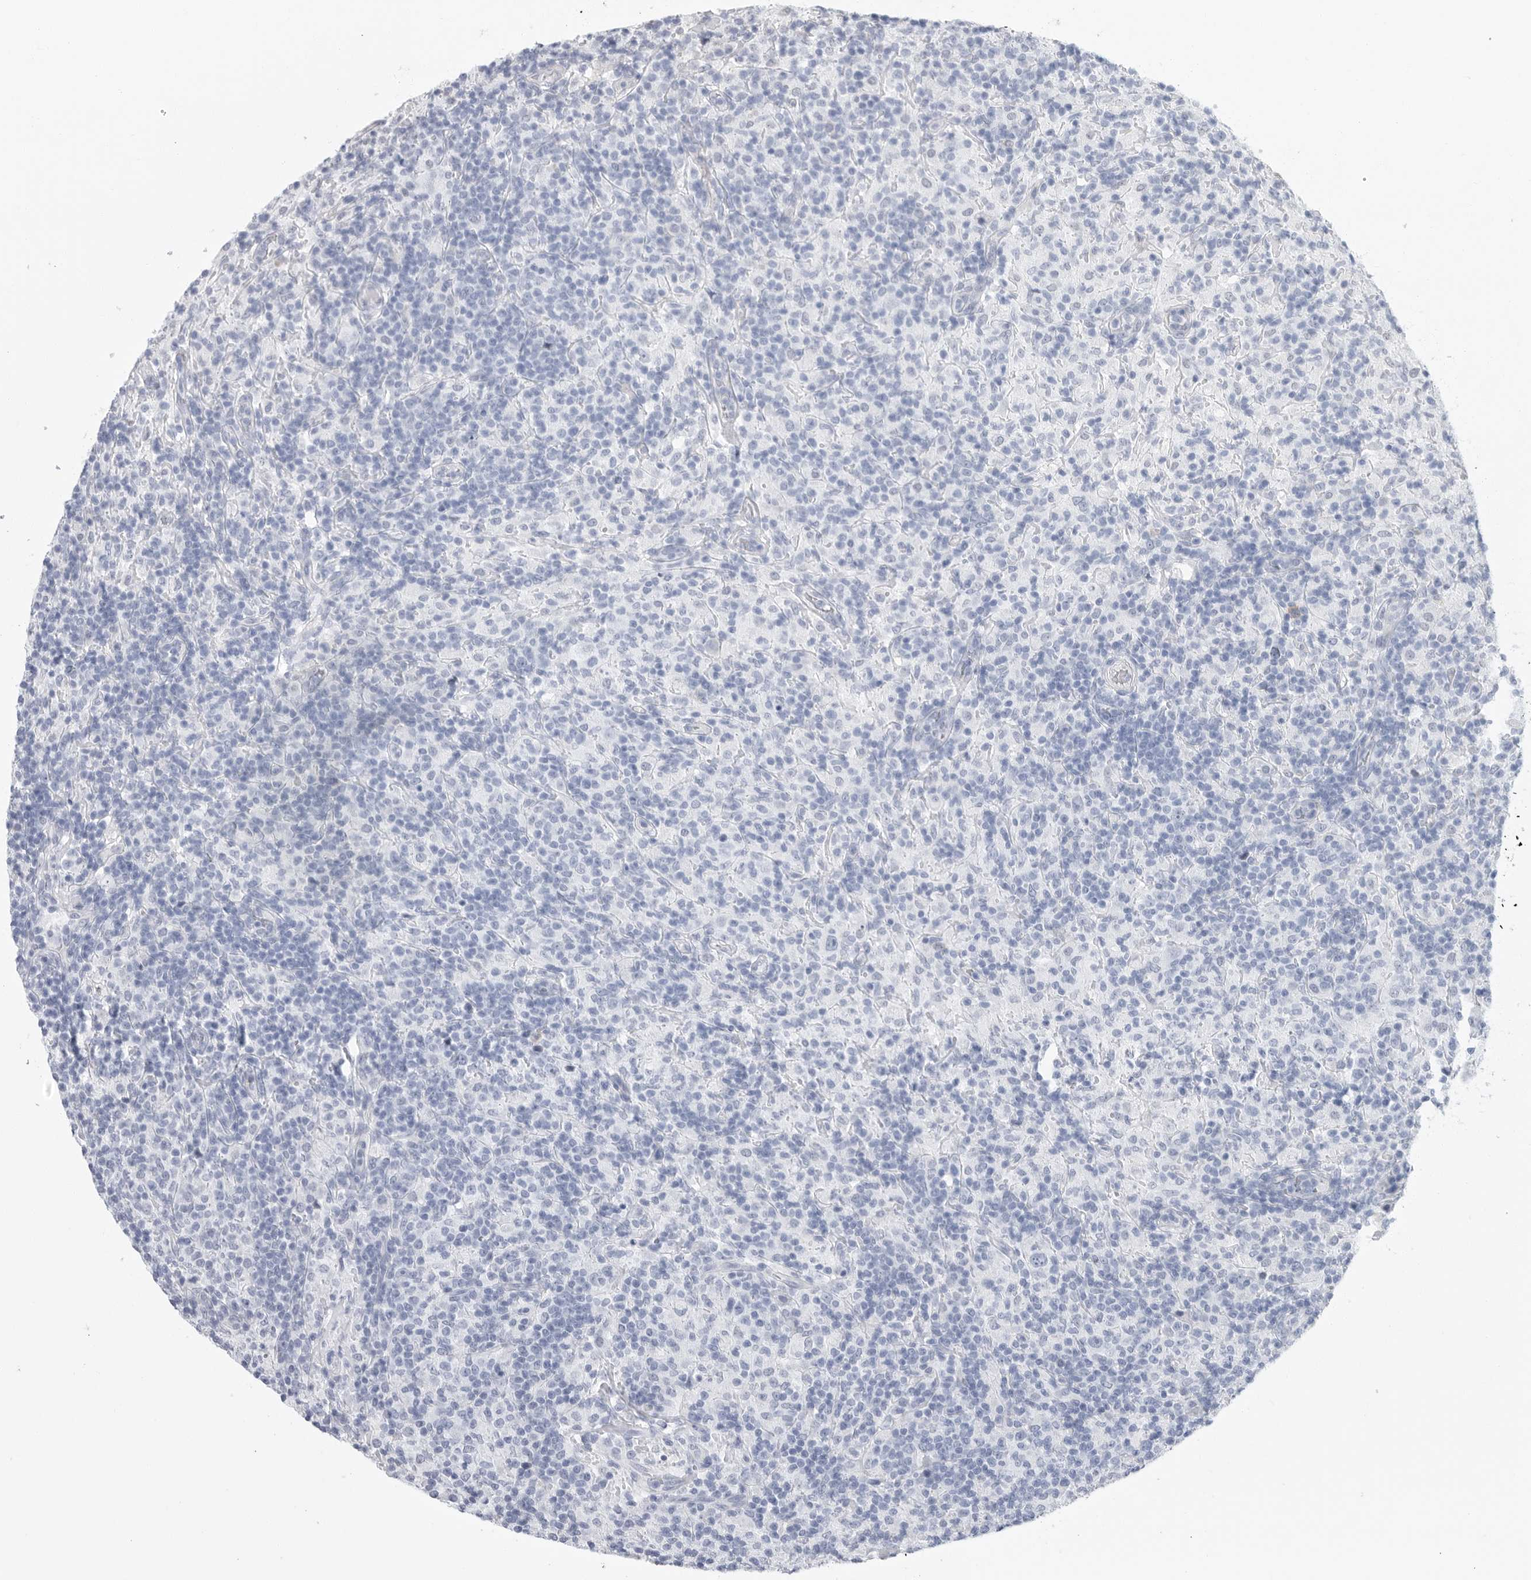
{"staining": {"intensity": "negative", "quantity": "none", "location": "none"}, "tissue": "lymphoma", "cell_type": "Tumor cells", "image_type": "cancer", "snomed": [{"axis": "morphology", "description": "Hodgkin's disease, NOS"}, {"axis": "topography", "description": "Lymph node"}], "caption": "High magnification brightfield microscopy of lymphoma stained with DAB (brown) and counterstained with hematoxylin (blue): tumor cells show no significant staining.", "gene": "ARHGEF10", "patient": {"sex": "male", "age": 70}}